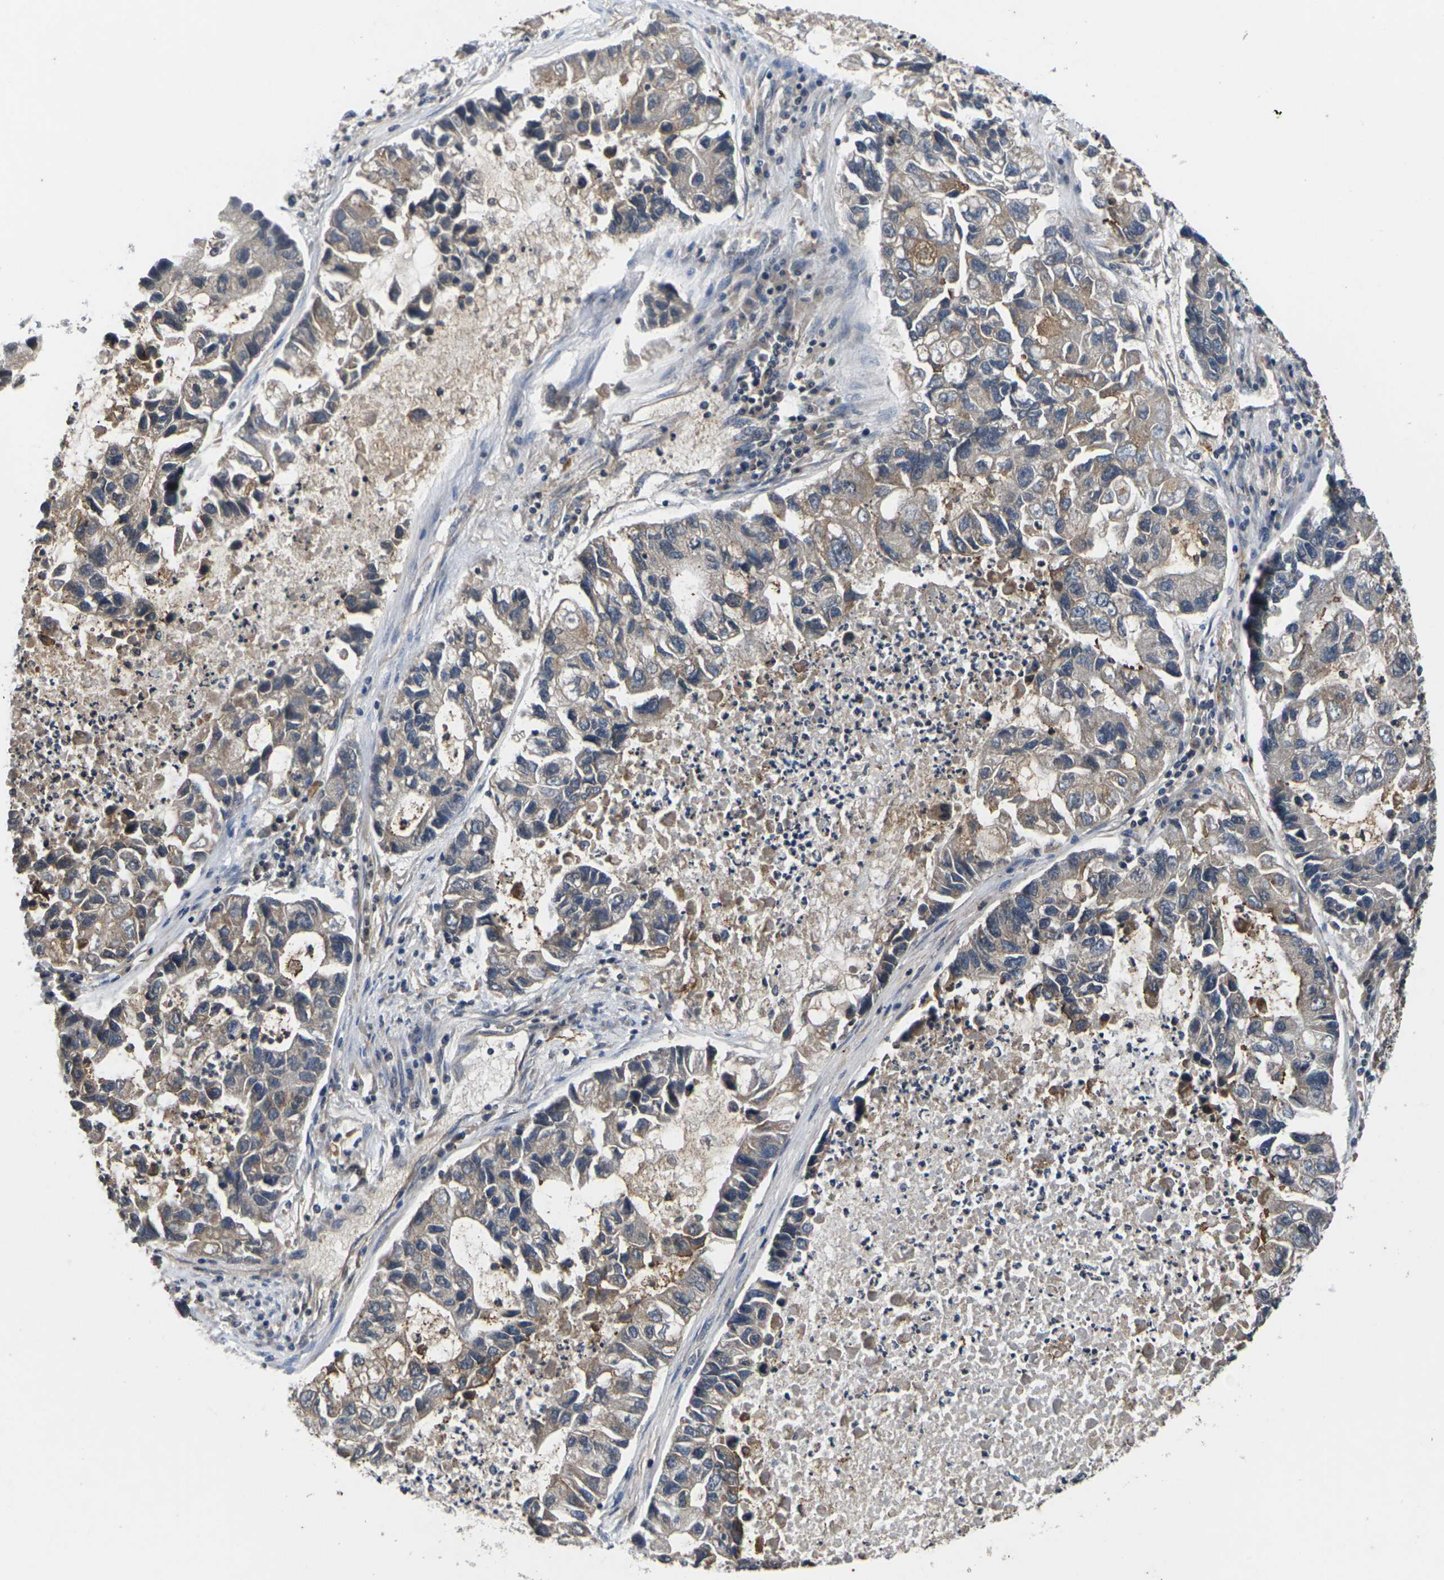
{"staining": {"intensity": "weak", "quantity": ">75%", "location": "cytoplasmic/membranous"}, "tissue": "lung cancer", "cell_type": "Tumor cells", "image_type": "cancer", "snomed": [{"axis": "morphology", "description": "Adenocarcinoma, NOS"}, {"axis": "topography", "description": "Lung"}], "caption": "This micrograph exhibits adenocarcinoma (lung) stained with IHC to label a protein in brown. The cytoplasmic/membranous of tumor cells show weak positivity for the protein. Nuclei are counter-stained blue.", "gene": "DKK2", "patient": {"sex": "female", "age": 51}}